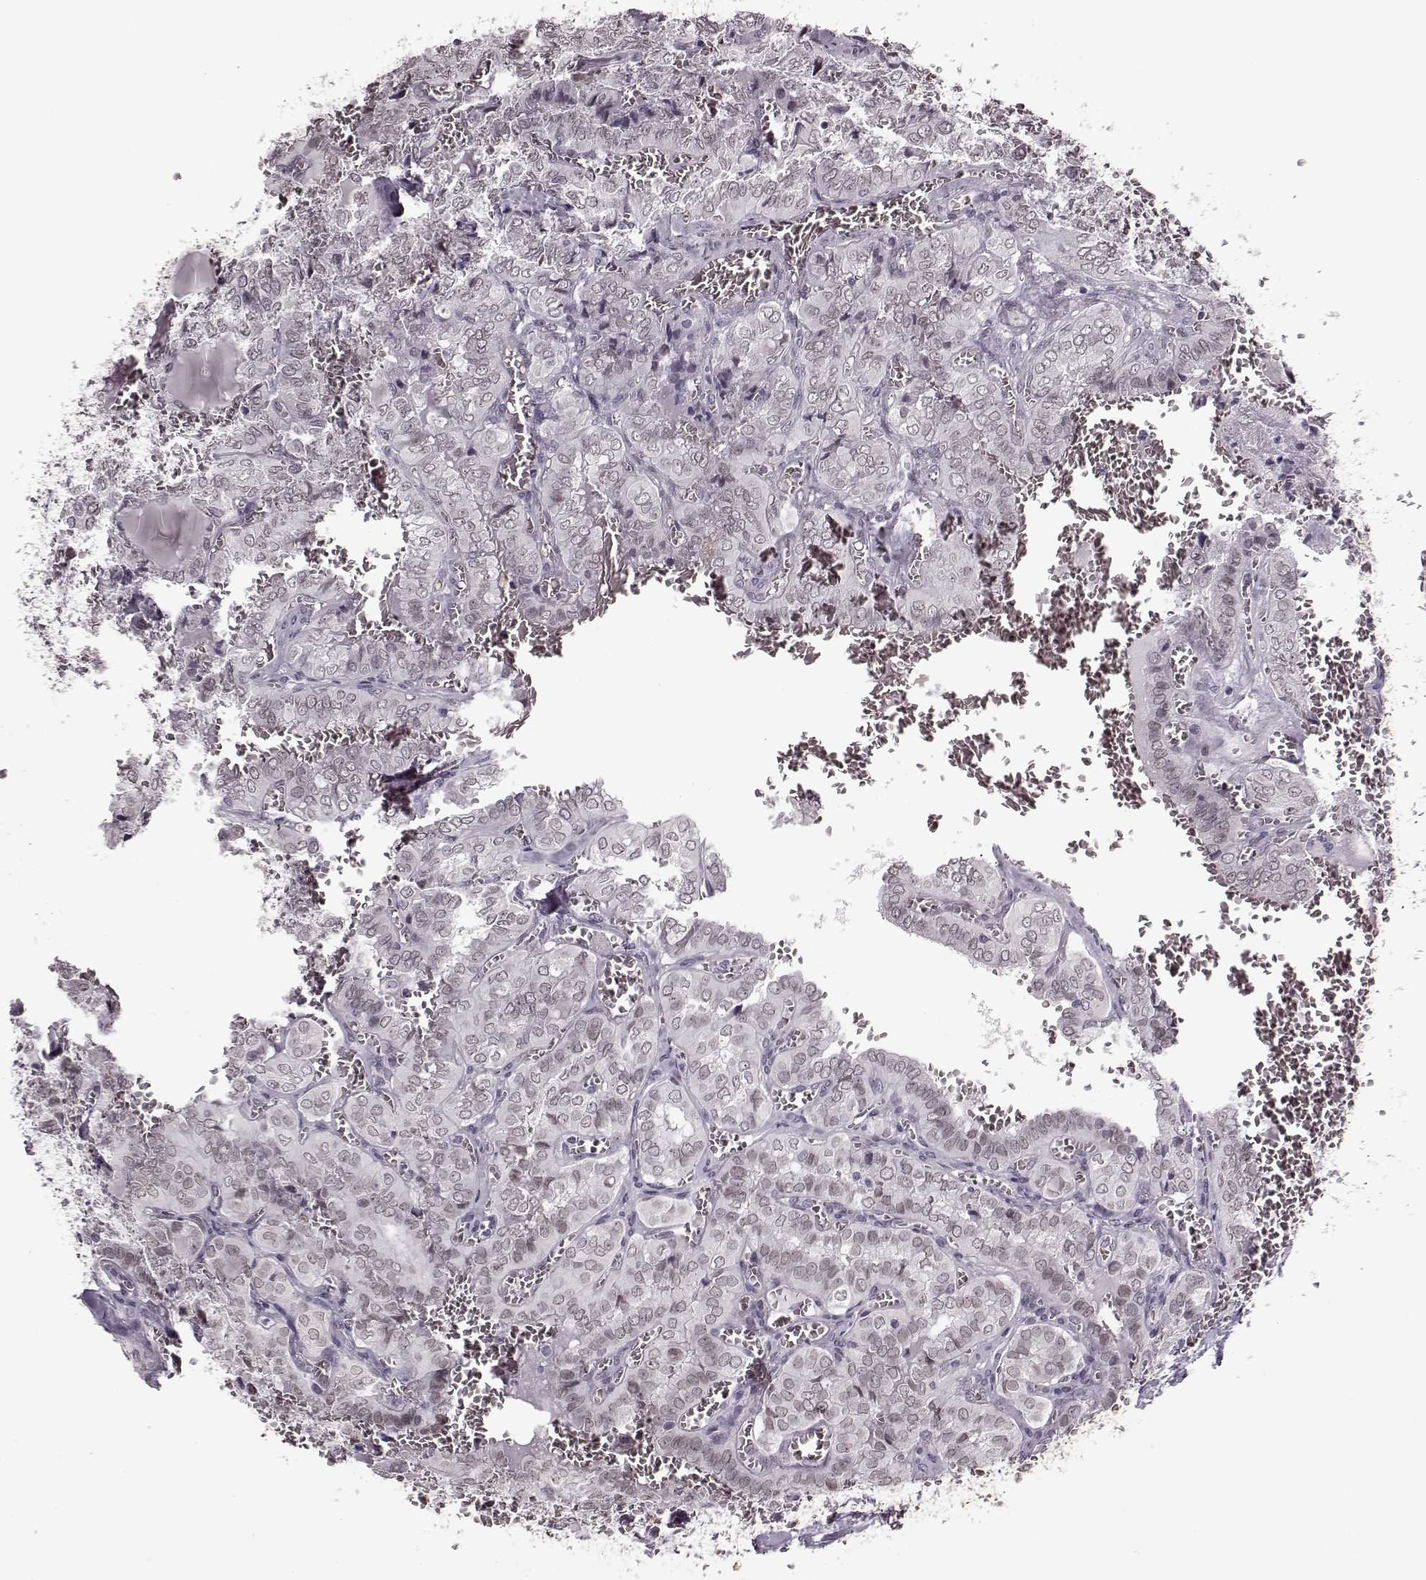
{"staining": {"intensity": "negative", "quantity": "none", "location": "none"}, "tissue": "thyroid cancer", "cell_type": "Tumor cells", "image_type": "cancer", "snomed": [{"axis": "morphology", "description": "Papillary adenocarcinoma, NOS"}, {"axis": "topography", "description": "Thyroid gland"}], "caption": "DAB immunohistochemical staining of thyroid cancer exhibits no significant expression in tumor cells.", "gene": "STX1B", "patient": {"sex": "female", "age": 41}}